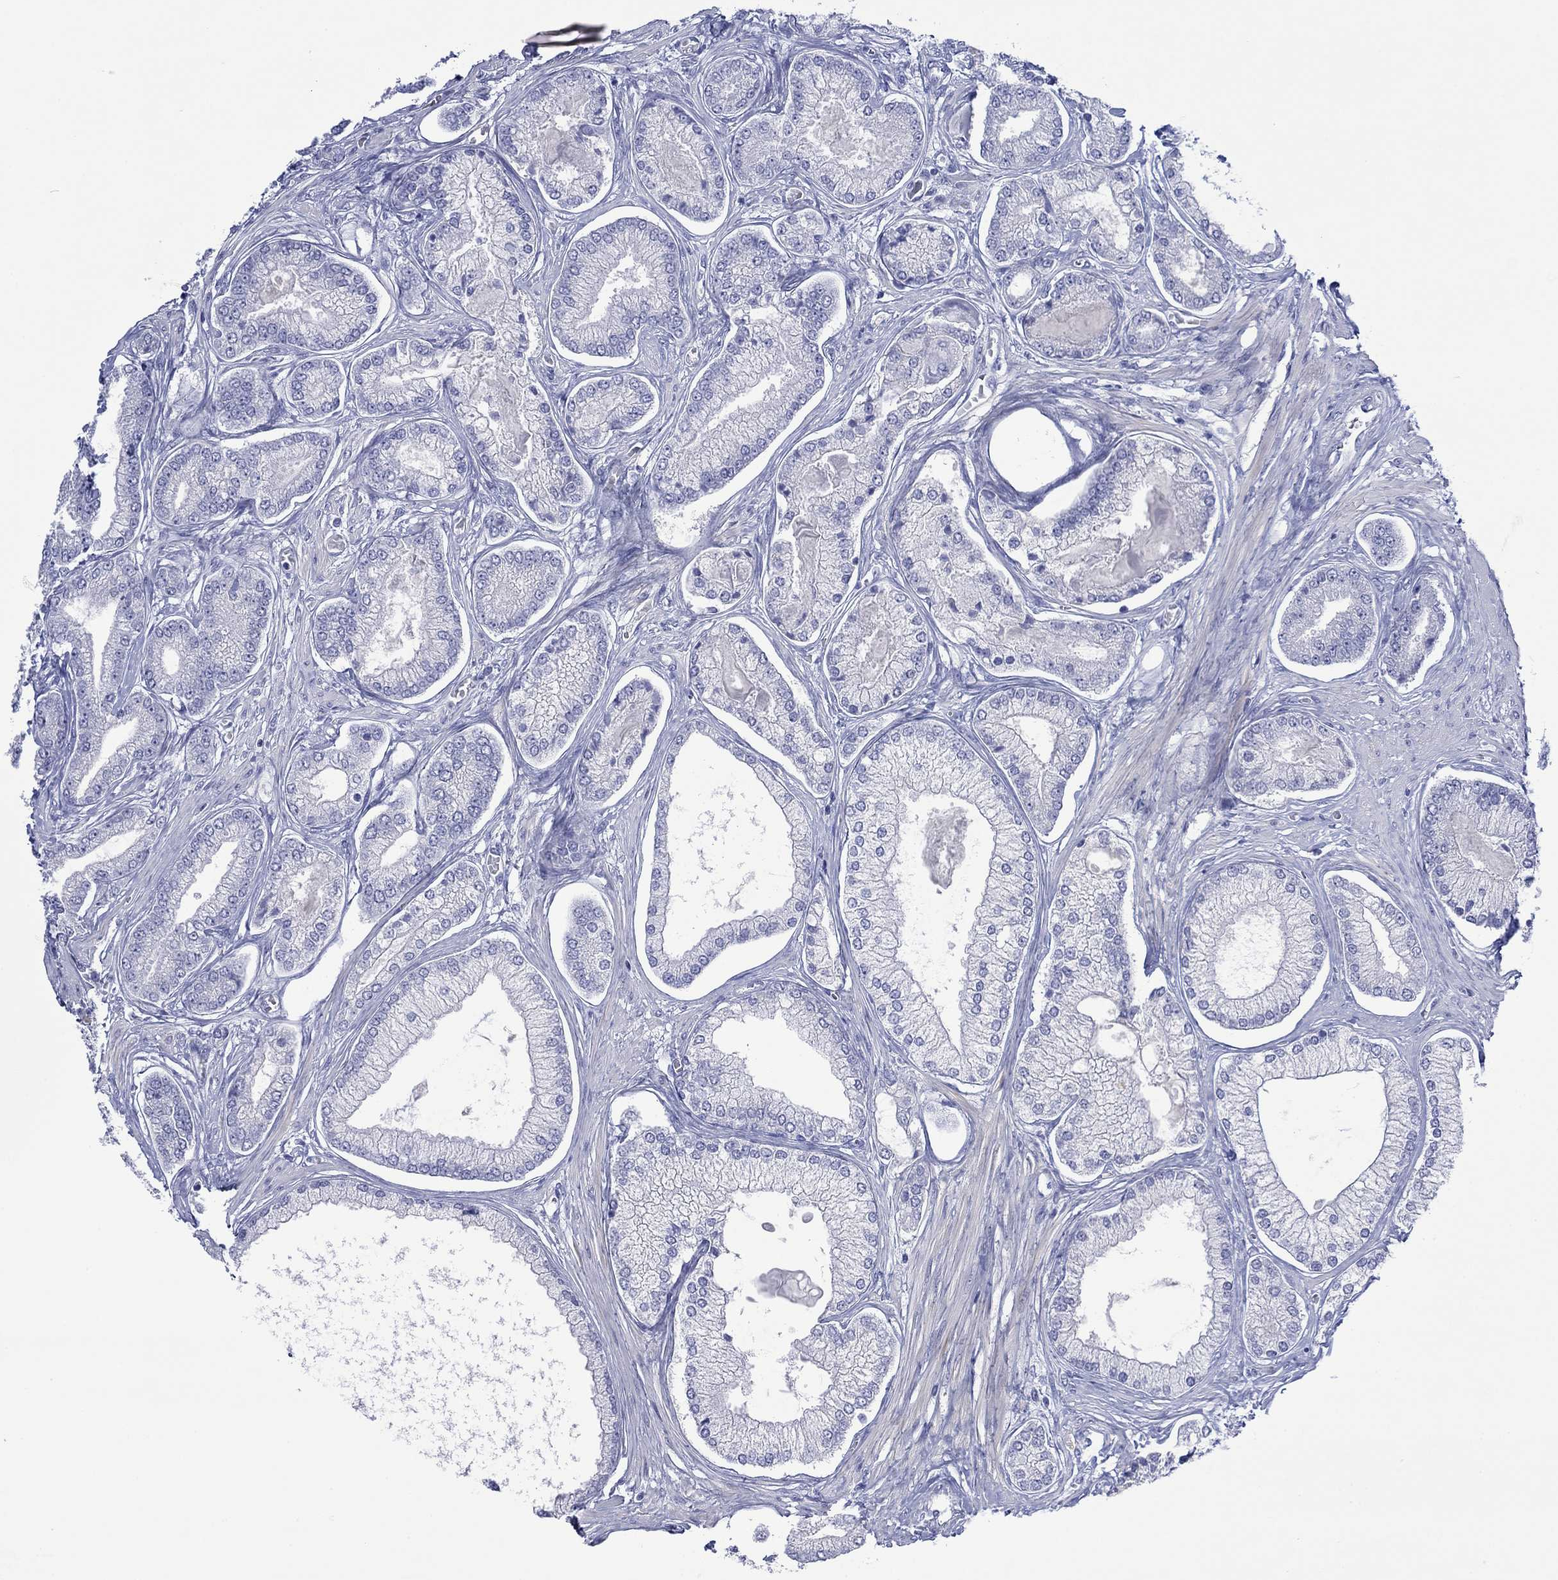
{"staining": {"intensity": "negative", "quantity": "none", "location": "none"}, "tissue": "prostate cancer", "cell_type": "Tumor cells", "image_type": "cancer", "snomed": [{"axis": "morphology", "description": "Adenocarcinoma, Low grade"}, {"axis": "topography", "description": "Prostate"}], "caption": "Immunohistochemical staining of human prostate cancer exhibits no significant positivity in tumor cells.", "gene": "MLANA", "patient": {"sex": "male", "age": 57}}